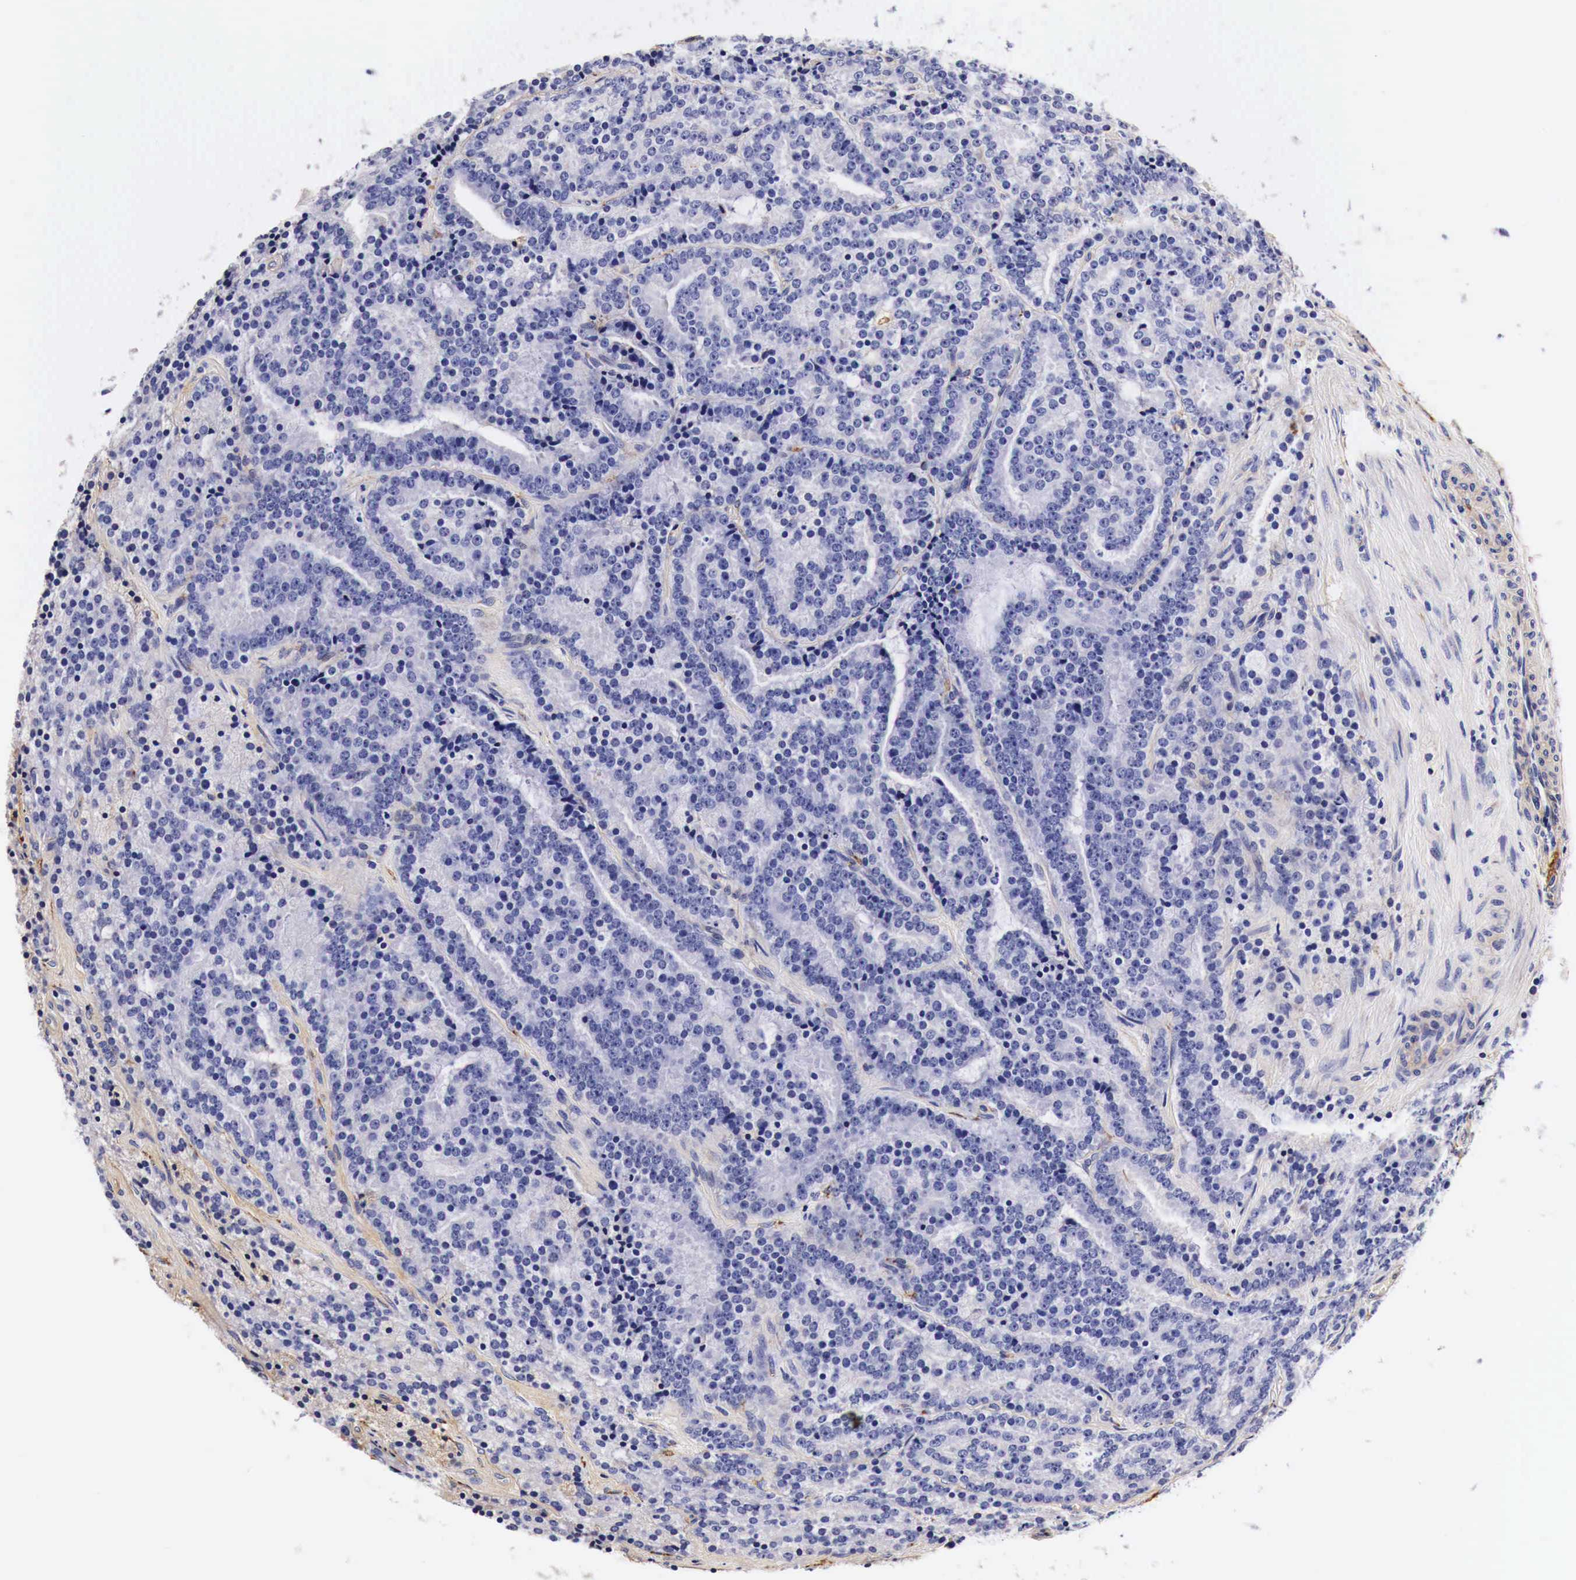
{"staining": {"intensity": "negative", "quantity": "none", "location": "none"}, "tissue": "prostate cancer", "cell_type": "Tumor cells", "image_type": "cancer", "snomed": [{"axis": "morphology", "description": "Adenocarcinoma, Medium grade"}, {"axis": "topography", "description": "Prostate"}], "caption": "High magnification brightfield microscopy of prostate cancer (medium-grade adenocarcinoma) stained with DAB (brown) and counterstained with hematoxylin (blue): tumor cells show no significant expression. (IHC, brightfield microscopy, high magnification).", "gene": "LAMB2", "patient": {"sex": "male", "age": 65}}